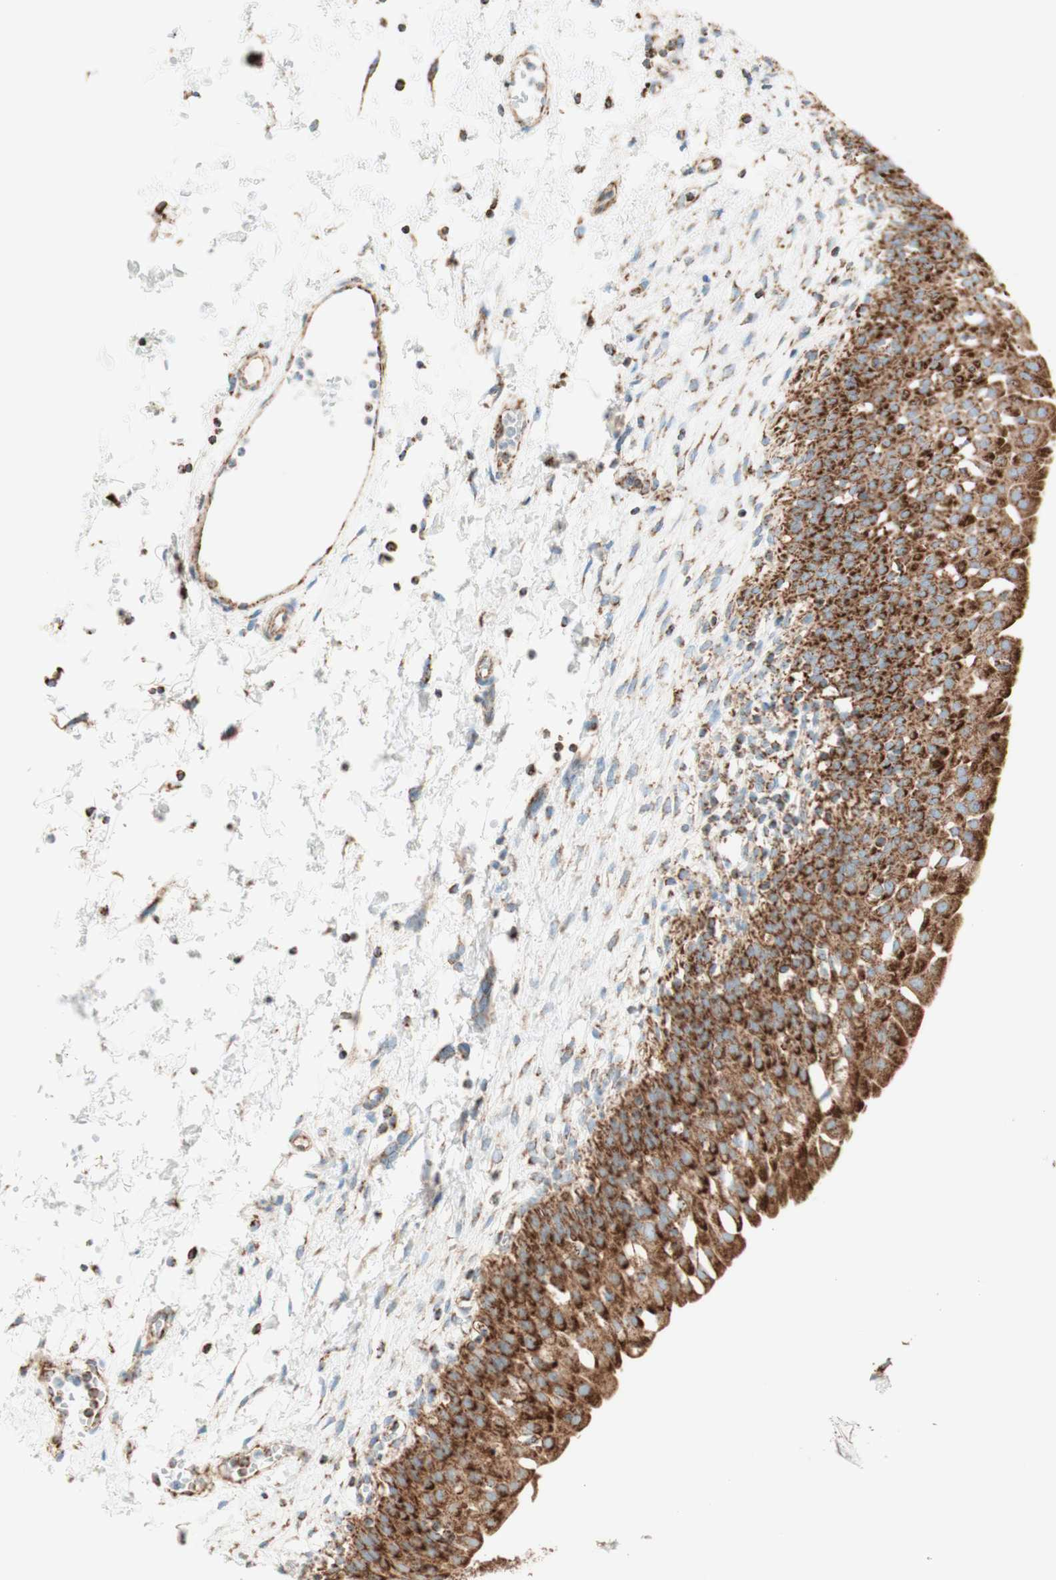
{"staining": {"intensity": "strong", "quantity": ">75%", "location": "cytoplasmic/membranous"}, "tissue": "urinary bladder", "cell_type": "Urothelial cells", "image_type": "normal", "snomed": [{"axis": "morphology", "description": "Normal tissue, NOS"}, {"axis": "topography", "description": "Urinary bladder"}], "caption": "Human urinary bladder stained with a brown dye exhibits strong cytoplasmic/membranous positive positivity in about >75% of urothelial cells.", "gene": "TOMM20", "patient": {"sex": "male", "age": 55}}